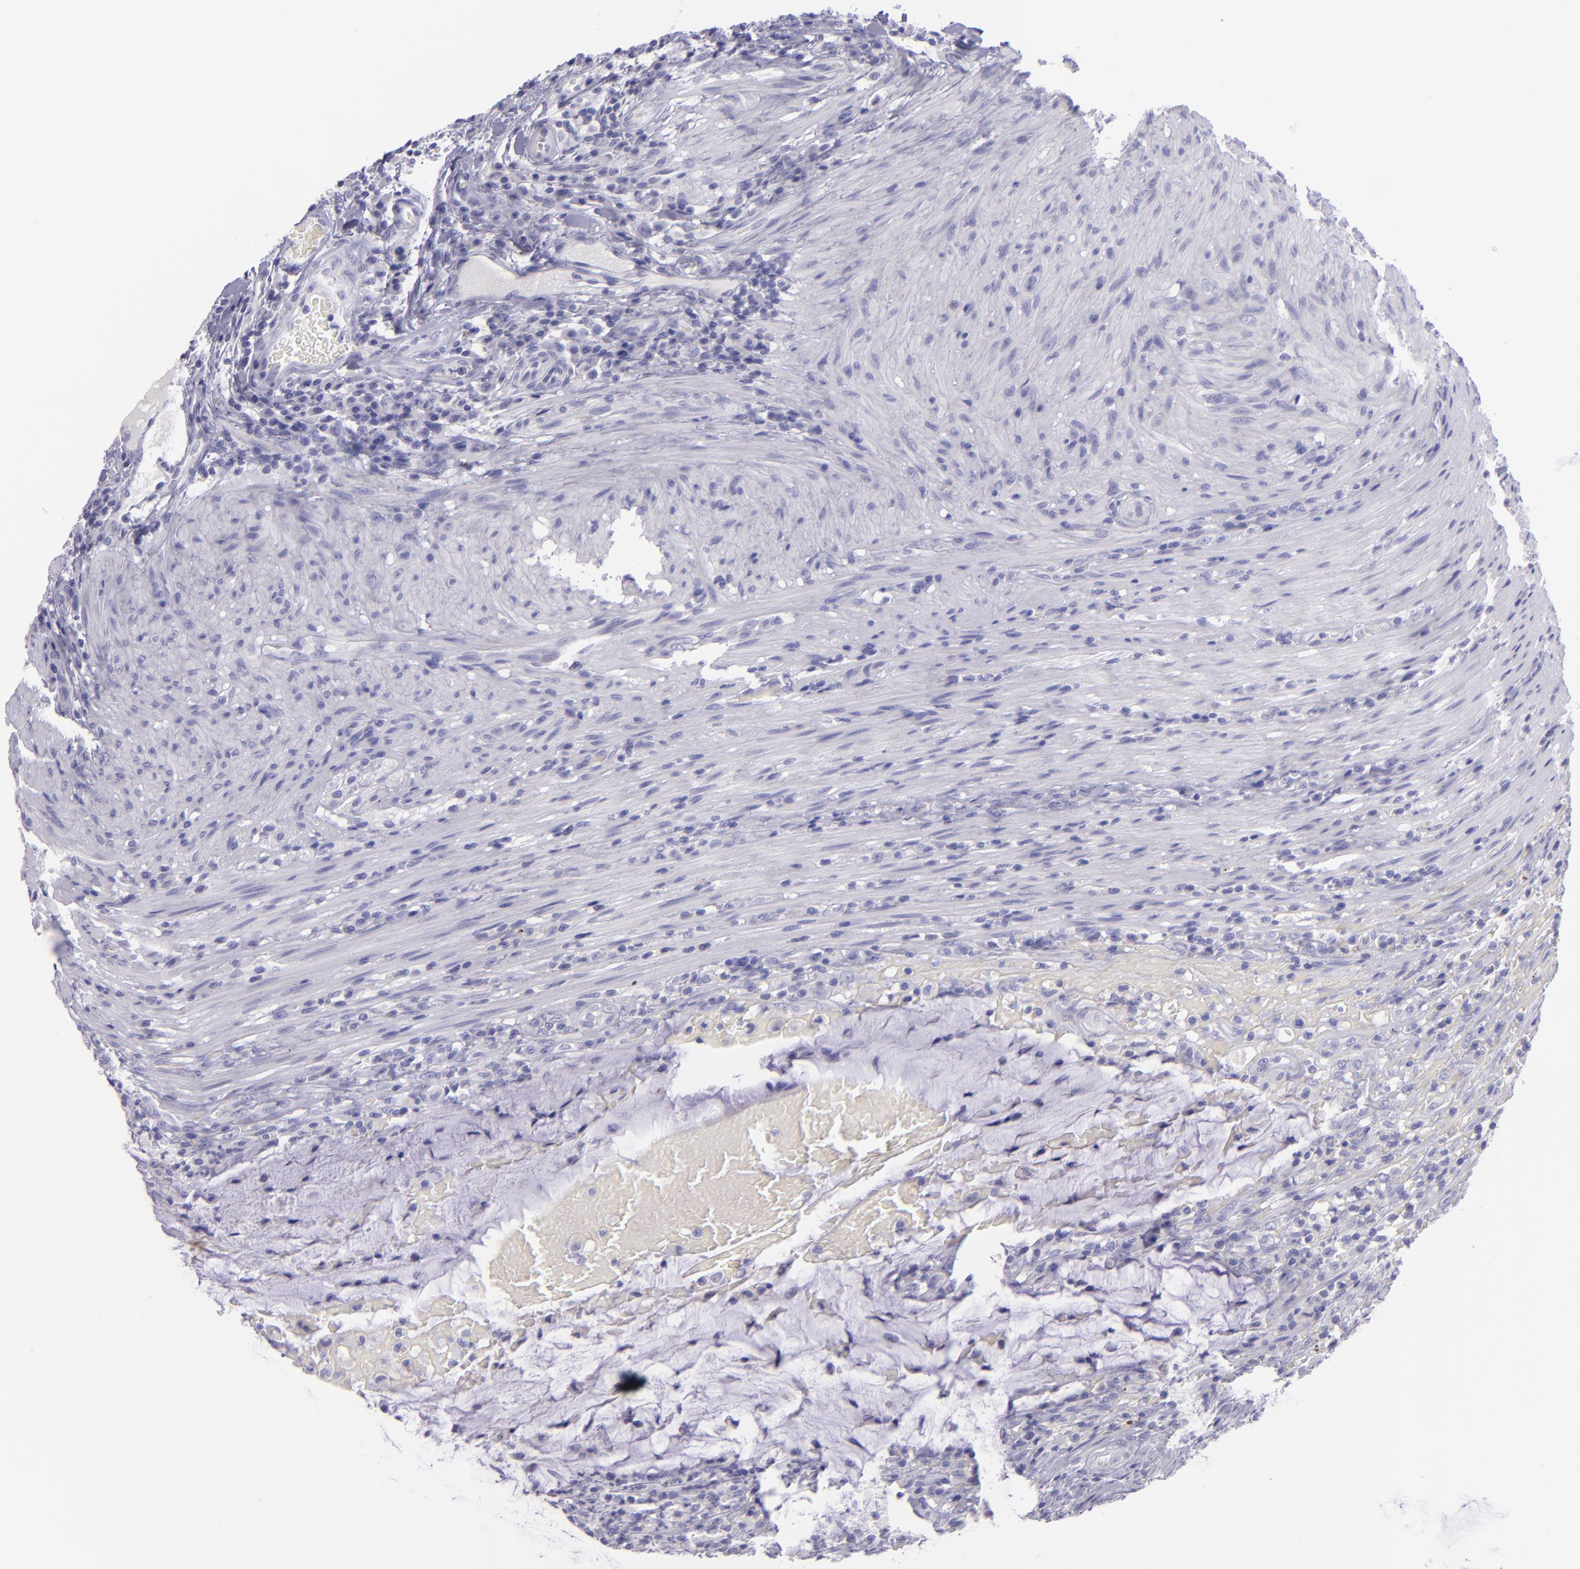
{"staining": {"intensity": "negative", "quantity": "none", "location": "none"}, "tissue": "colorectal cancer", "cell_type": "Tumor cells", "image_type": "cancer", "snomed": [{"axis": "morphology", "description": "Adenocarcinoma, NOS"}, {"axis": "topography", "description": "Colon"}], "caption": "Tumor cells are negative for protein expression in human adenocarcinoma (colorectal).", "gene": "TNNT3", "patient": {"sex": "male", "age": 54}}